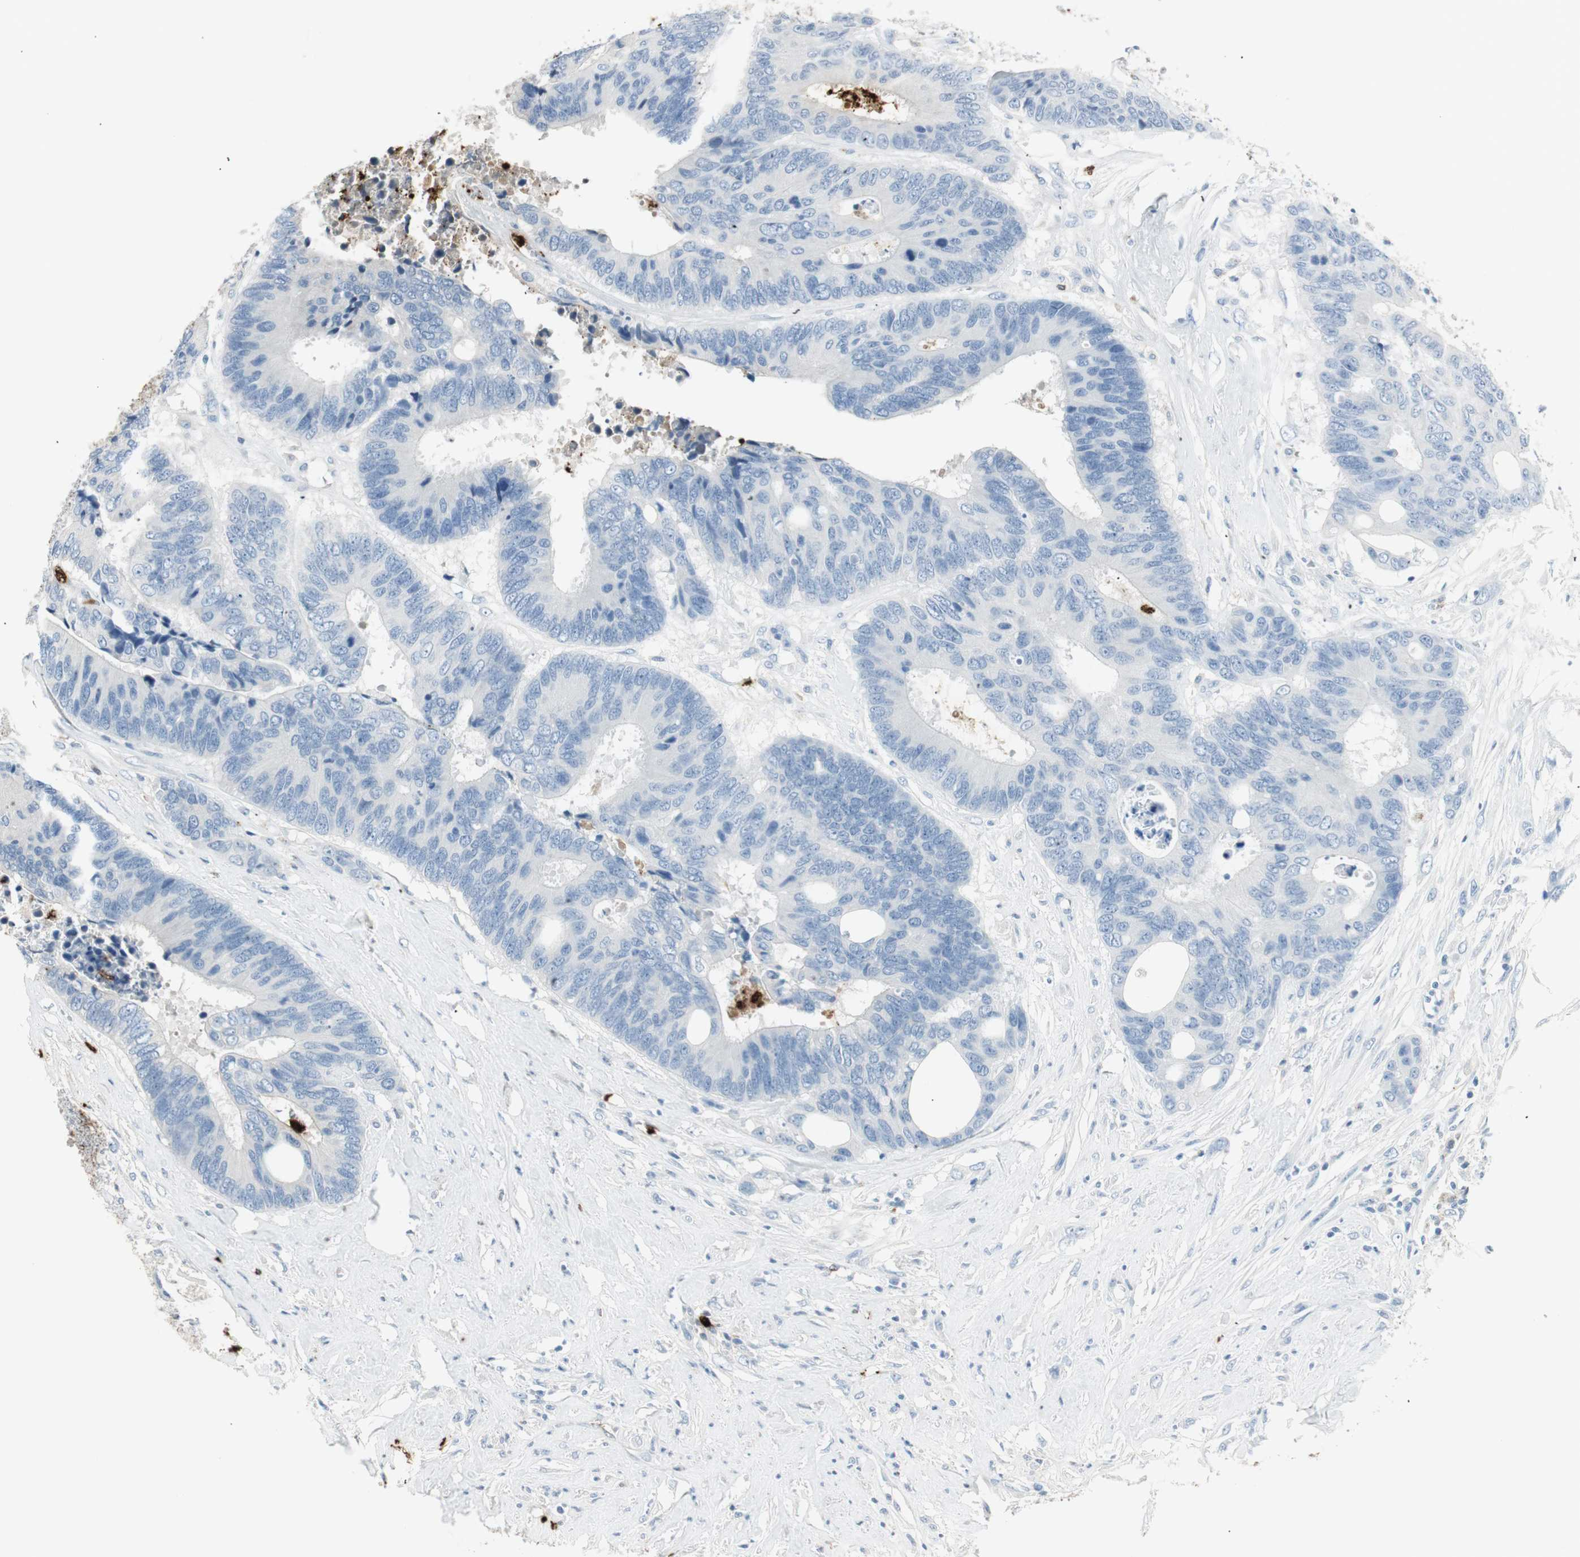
{"staining": {"intensity": "negative", "quantity": "none", "location": "none"}, "tissue": "colorectal cancer", "cell_type": "Tumor cells", "image_type": "cancer", "snomed": [{"axis": "morphology", "description": "Adenocarcinoma, NOS"}, {"axis": "topography", "description": "Rectum"}], "caption": "Histopathology image shows no protein expression in tumor cells of colorectal cancer tissue. (DAB (3,3'-diaminobenzidine) immunohistochemistry (IHC), high magnification).", "gene": "PRTN3", "patient": {"sex": "male", "age": 55}}